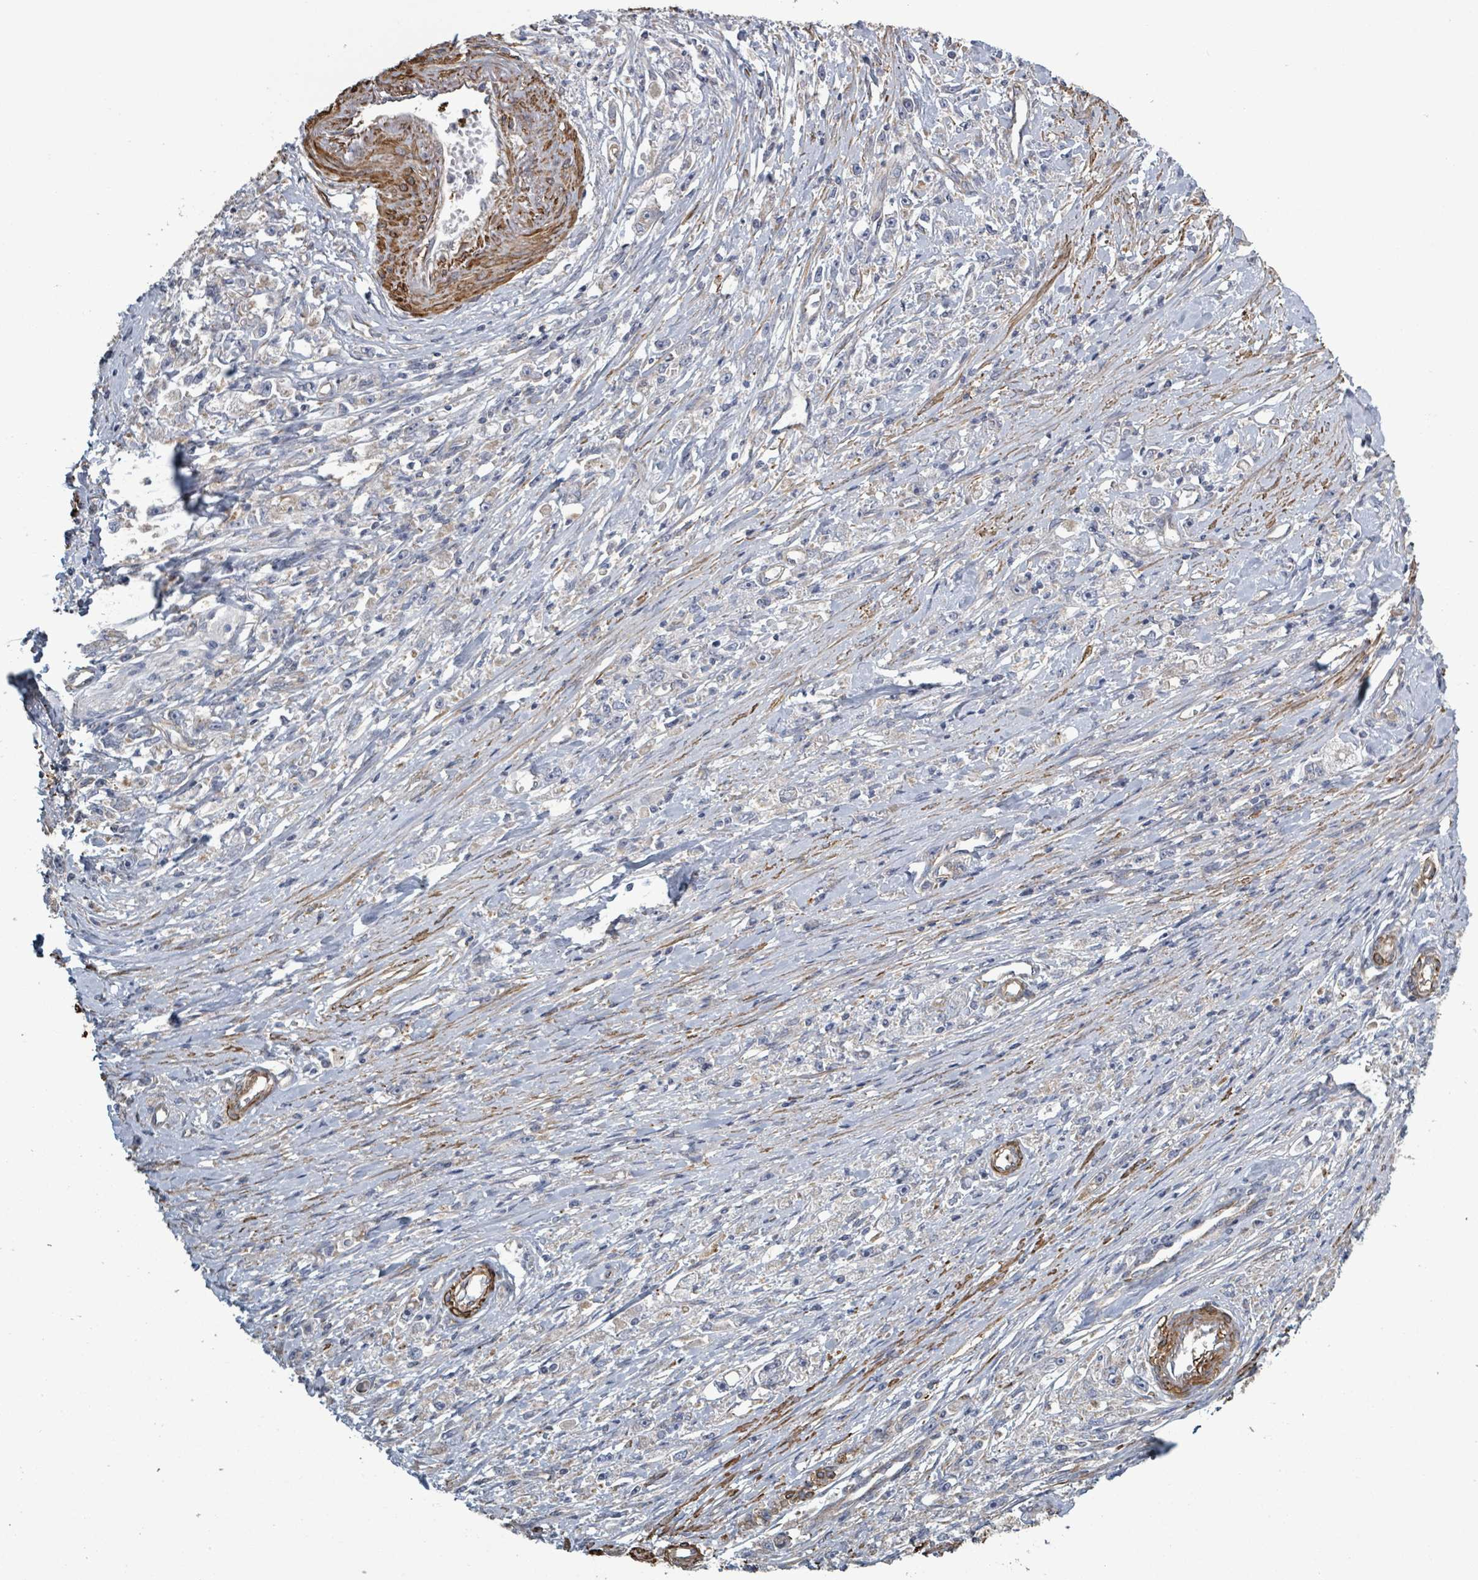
{"staining": {"intensity": "negative", "quantity": "none", "location": "none"}, "tissue": "stomach cancer", "cell_type": "Tumor cells", "image_type": "cancer", "snomed": [{"axis": "morphology", "description": "Adenocarcinoma, NOS"}, {"axis": "topography", "description": "Stomach"}], "caption": "There is no significant staining in tumor cells of stomach cancer. (Stains: DAB immunohistochemistry (IHC) with hematoxylin counter stain, Microscopy: brightfield microscopy at high magnification).", "gene": "ADCK1", "patient": {"sex": "female", "age": 59}}